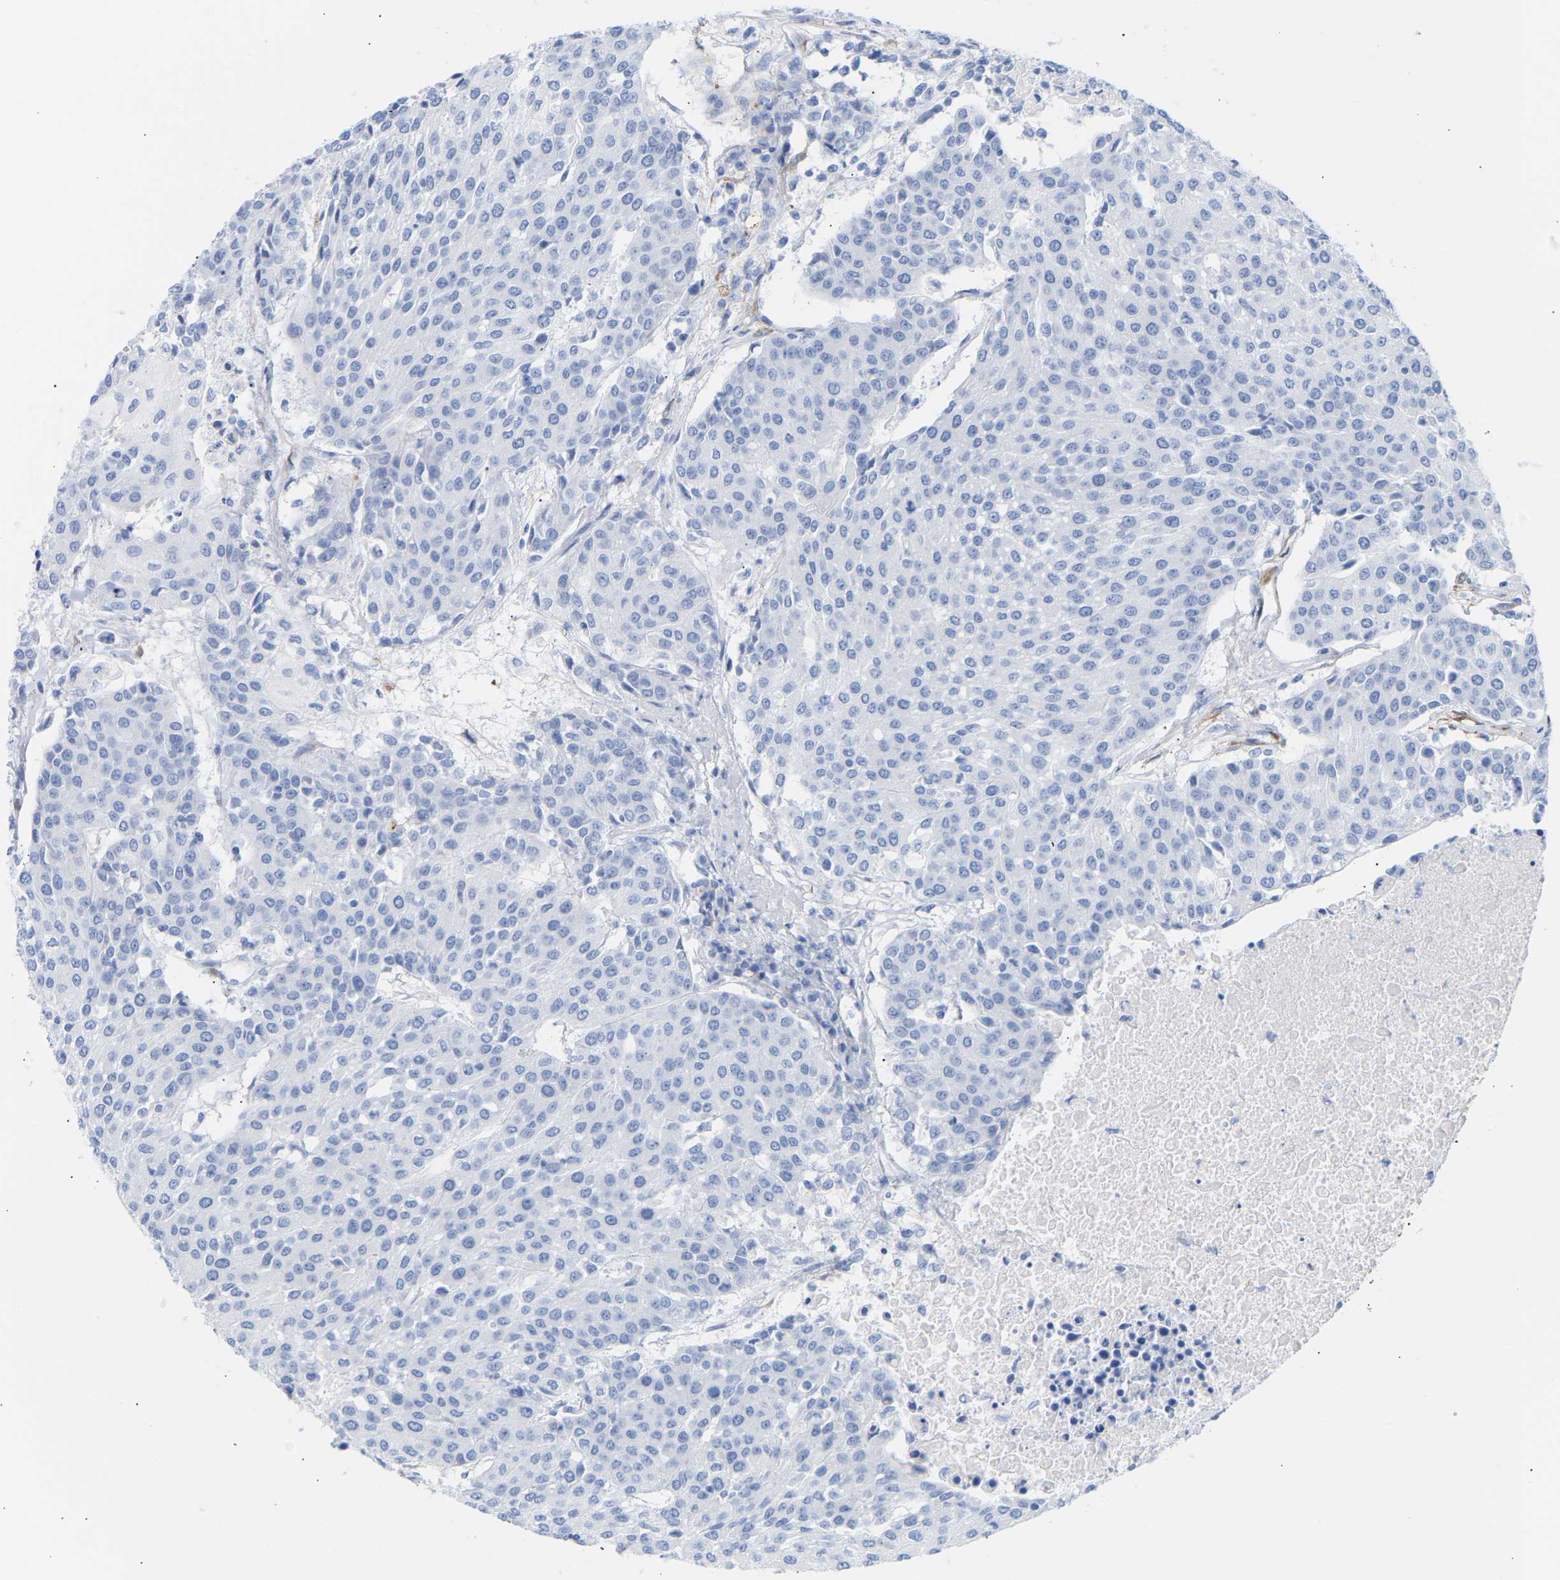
{"staining": {"intensity": "negative", "quantity": "none", "location": "none"}, "tissue": "urothelial cancer", "cell_type": "Tumor cells", "image_type": "cancer", "snomed": [{"axis": "morphology", "description": "Urothelial carcinoma, High grade"}, {"axis": "topography", "description": "Urinary bladder"}], "caption": "This micrograph is of urothelial cancer stained with immunohistochemistry to label a protein in brown with the nuclei are counter-stained blue. There is no expression in tumor cells.", "gene": "AMPH", "patient": {"sex": "female", "age": 85}}